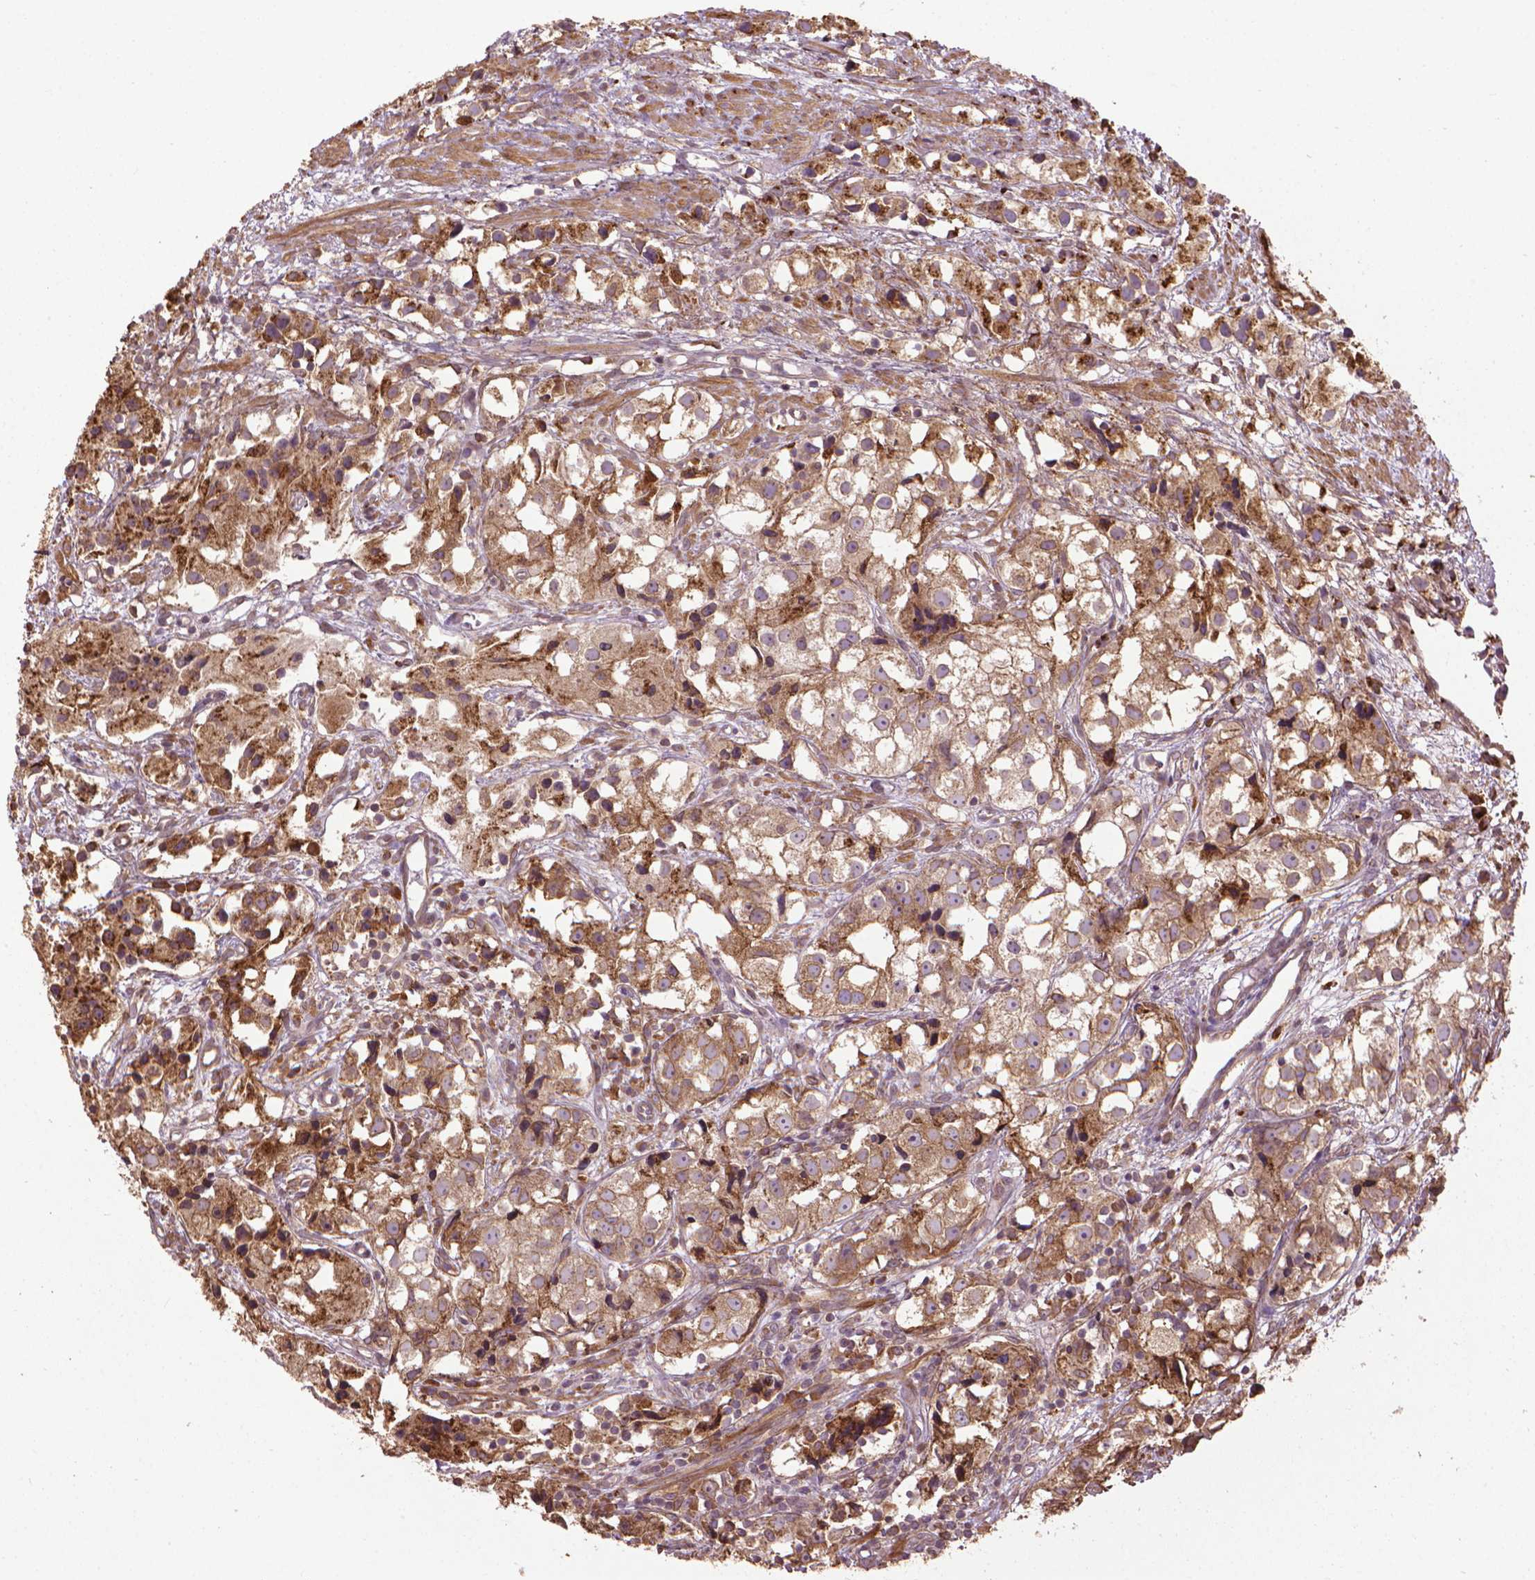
{"staining": {"intensity": "moderate", "quantity": ">75%", "location": "cytoplasmic/membranous"}, "tissue": "prostate cancer", "cell_type": "Tumor cells", "image_type": "cancer", "snomed": [{"axis": "morphology", "description": "Adenocarcinoma, High grade"}, {"axis": "topography", "description": "Prostate"}], "caption": "Immunohistochemistry histopathology image of human prostate adenocarcinoma (high-grade) stained for a protein (brown), which displays medium levels of moderate cytoplasmic/membranous staining in approximately >75% of tumor cells.", "gene": "GAS1", "patient": {"sex": "male", "age": 68}}